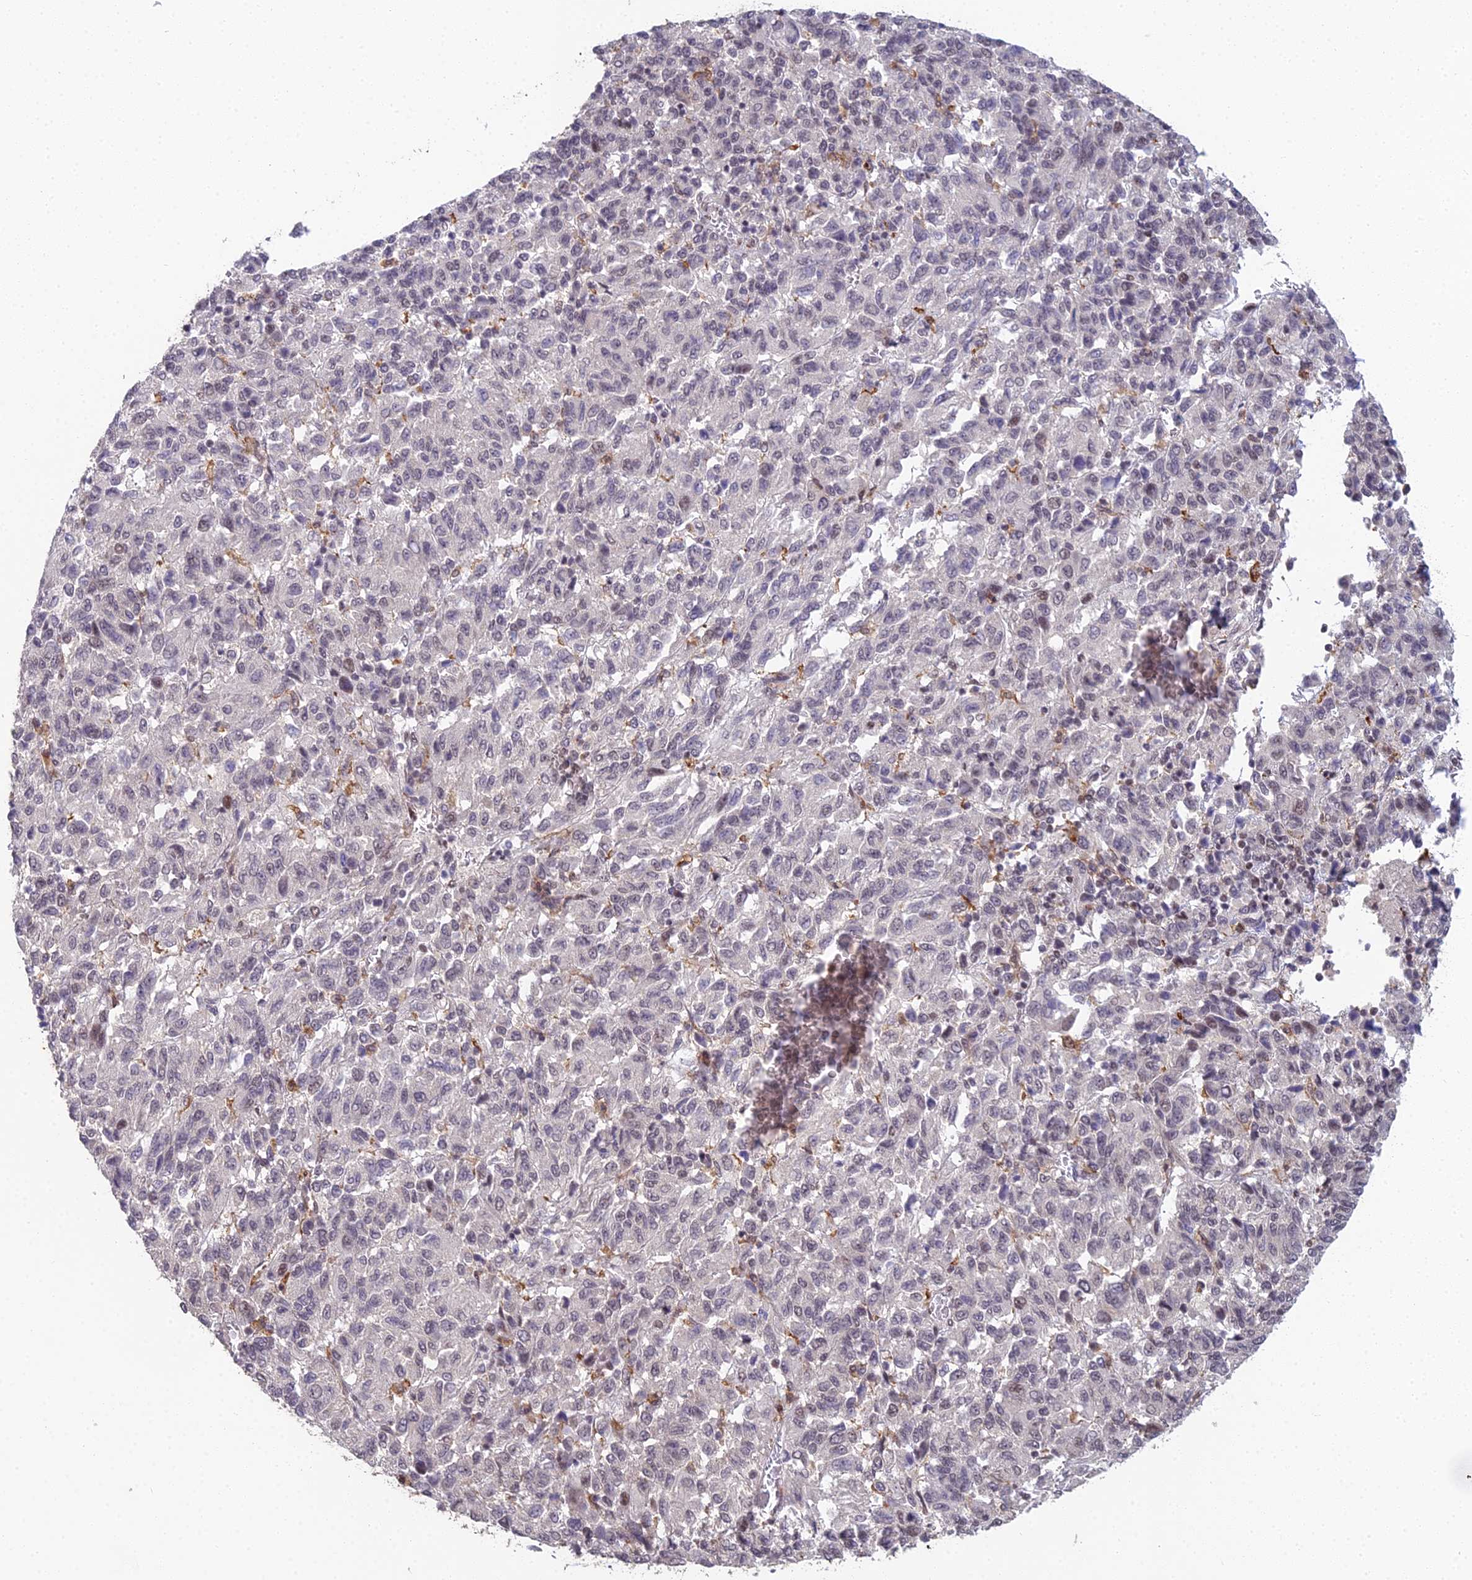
{"staining": {"intensity": "negative", "quantity": "none", "location": "none"}, "tissue": "melanoma", "cell_type": "Tumor cells", "image_type": "cancer", "snomed": [{"axis": "morphology", "description": "Malignant melanoma, Metastatic site"}, {"axis": "topography", "description": "Lung"}], "caption": "An IHC histopathology image of malignant melanoma (metastatic site) is shown. There is no staining in tumor cells of malignant melanoma (metastatic site).", "gene": "ABHD17A", "patient": {"sex": "male", "age": 64}}